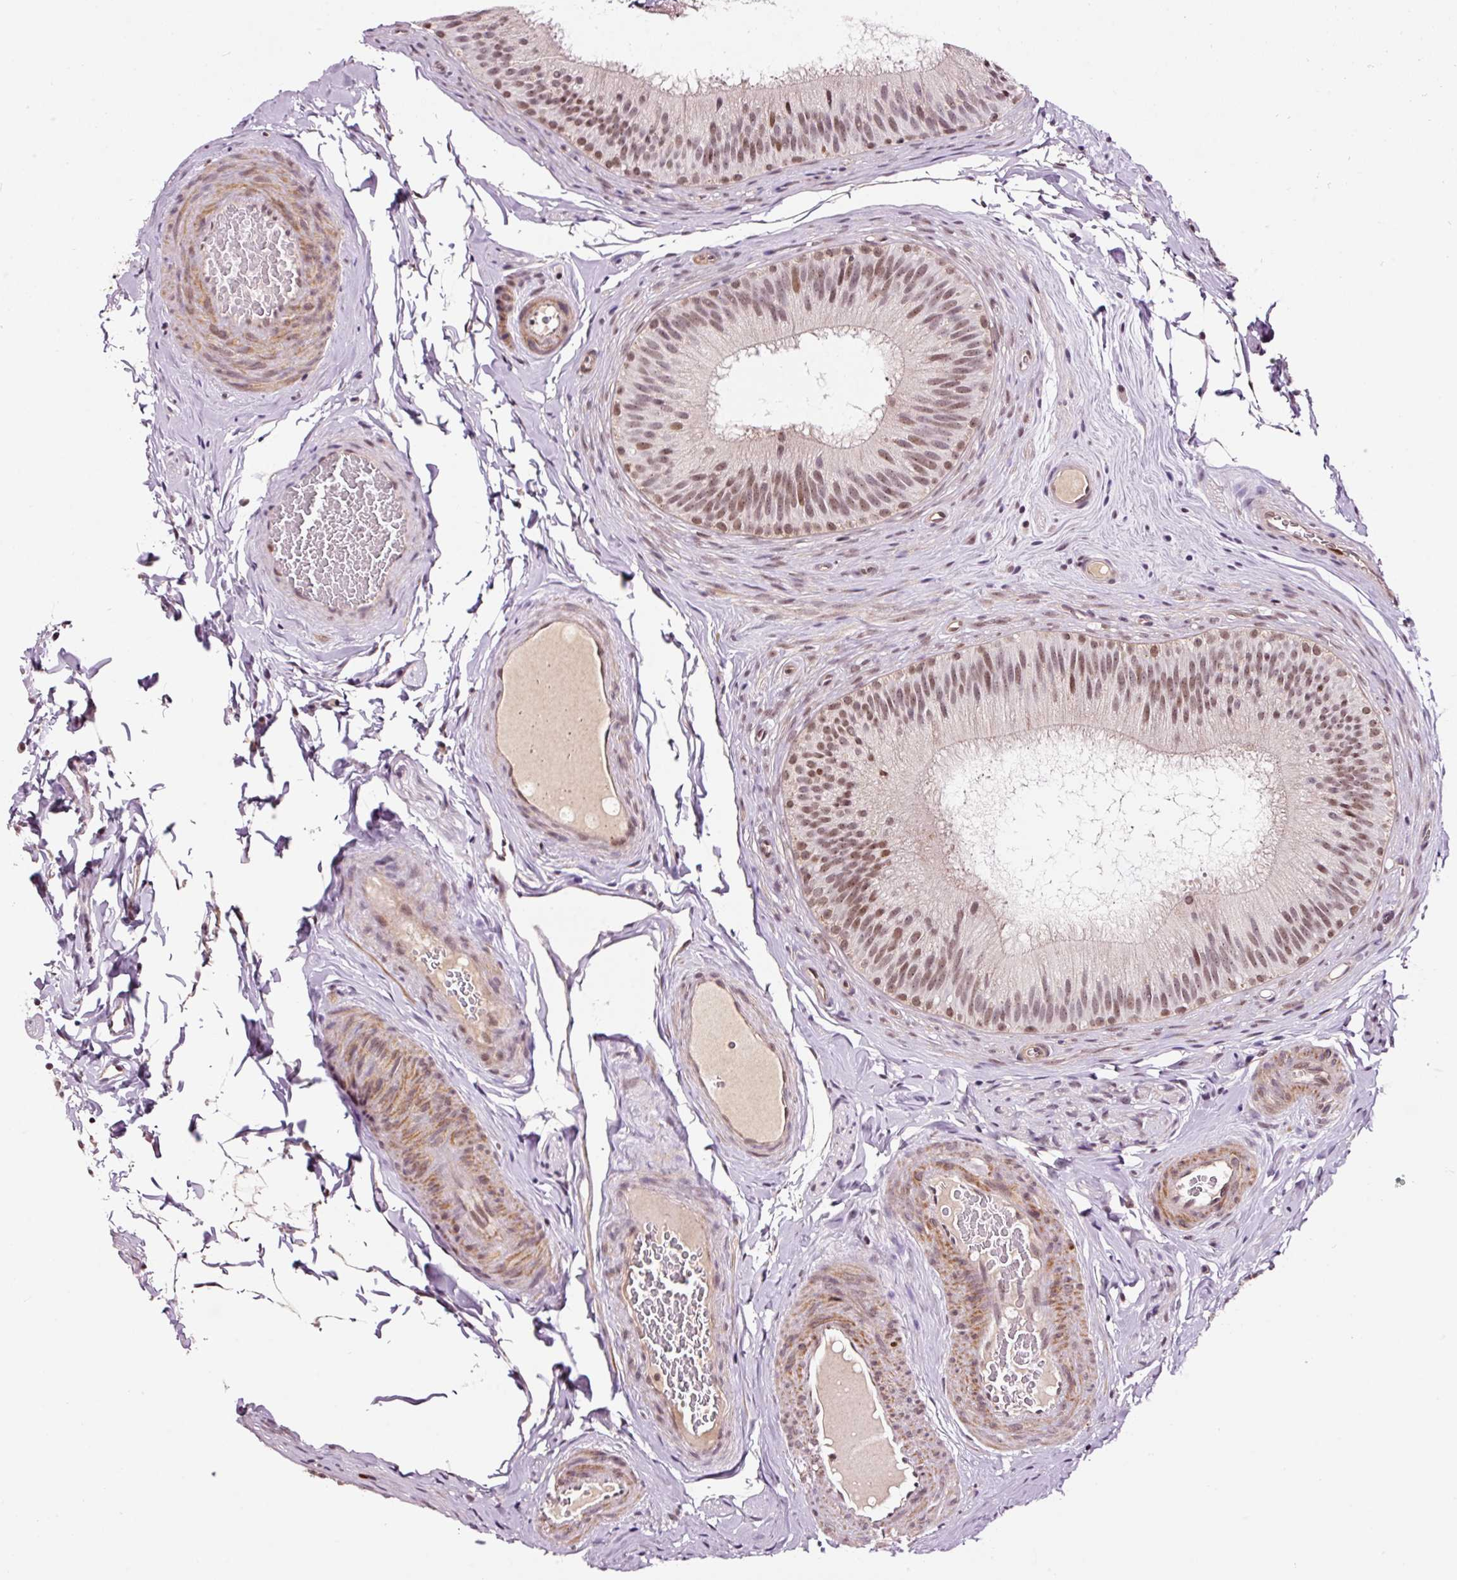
{"staining": {"intensity": "moderate", "quantity": ">75%", "location": "nuclear"}, "tissue": "epididymis", "cell_type": "Glandular cells", "image_type": "normal", "snomed": [{"axis": "morphology", "description": "Normal tissue, NOS"}, {"axis": "topography", "description": "Epididymis"}], "caption": "This photomicrograph shows IHC staining of benign epididymis, with medium moderate nuclear expression in approximately >75% of glandular cells.", "gene": "RFC4", "patient": {"sex": "male", "age": 24}}